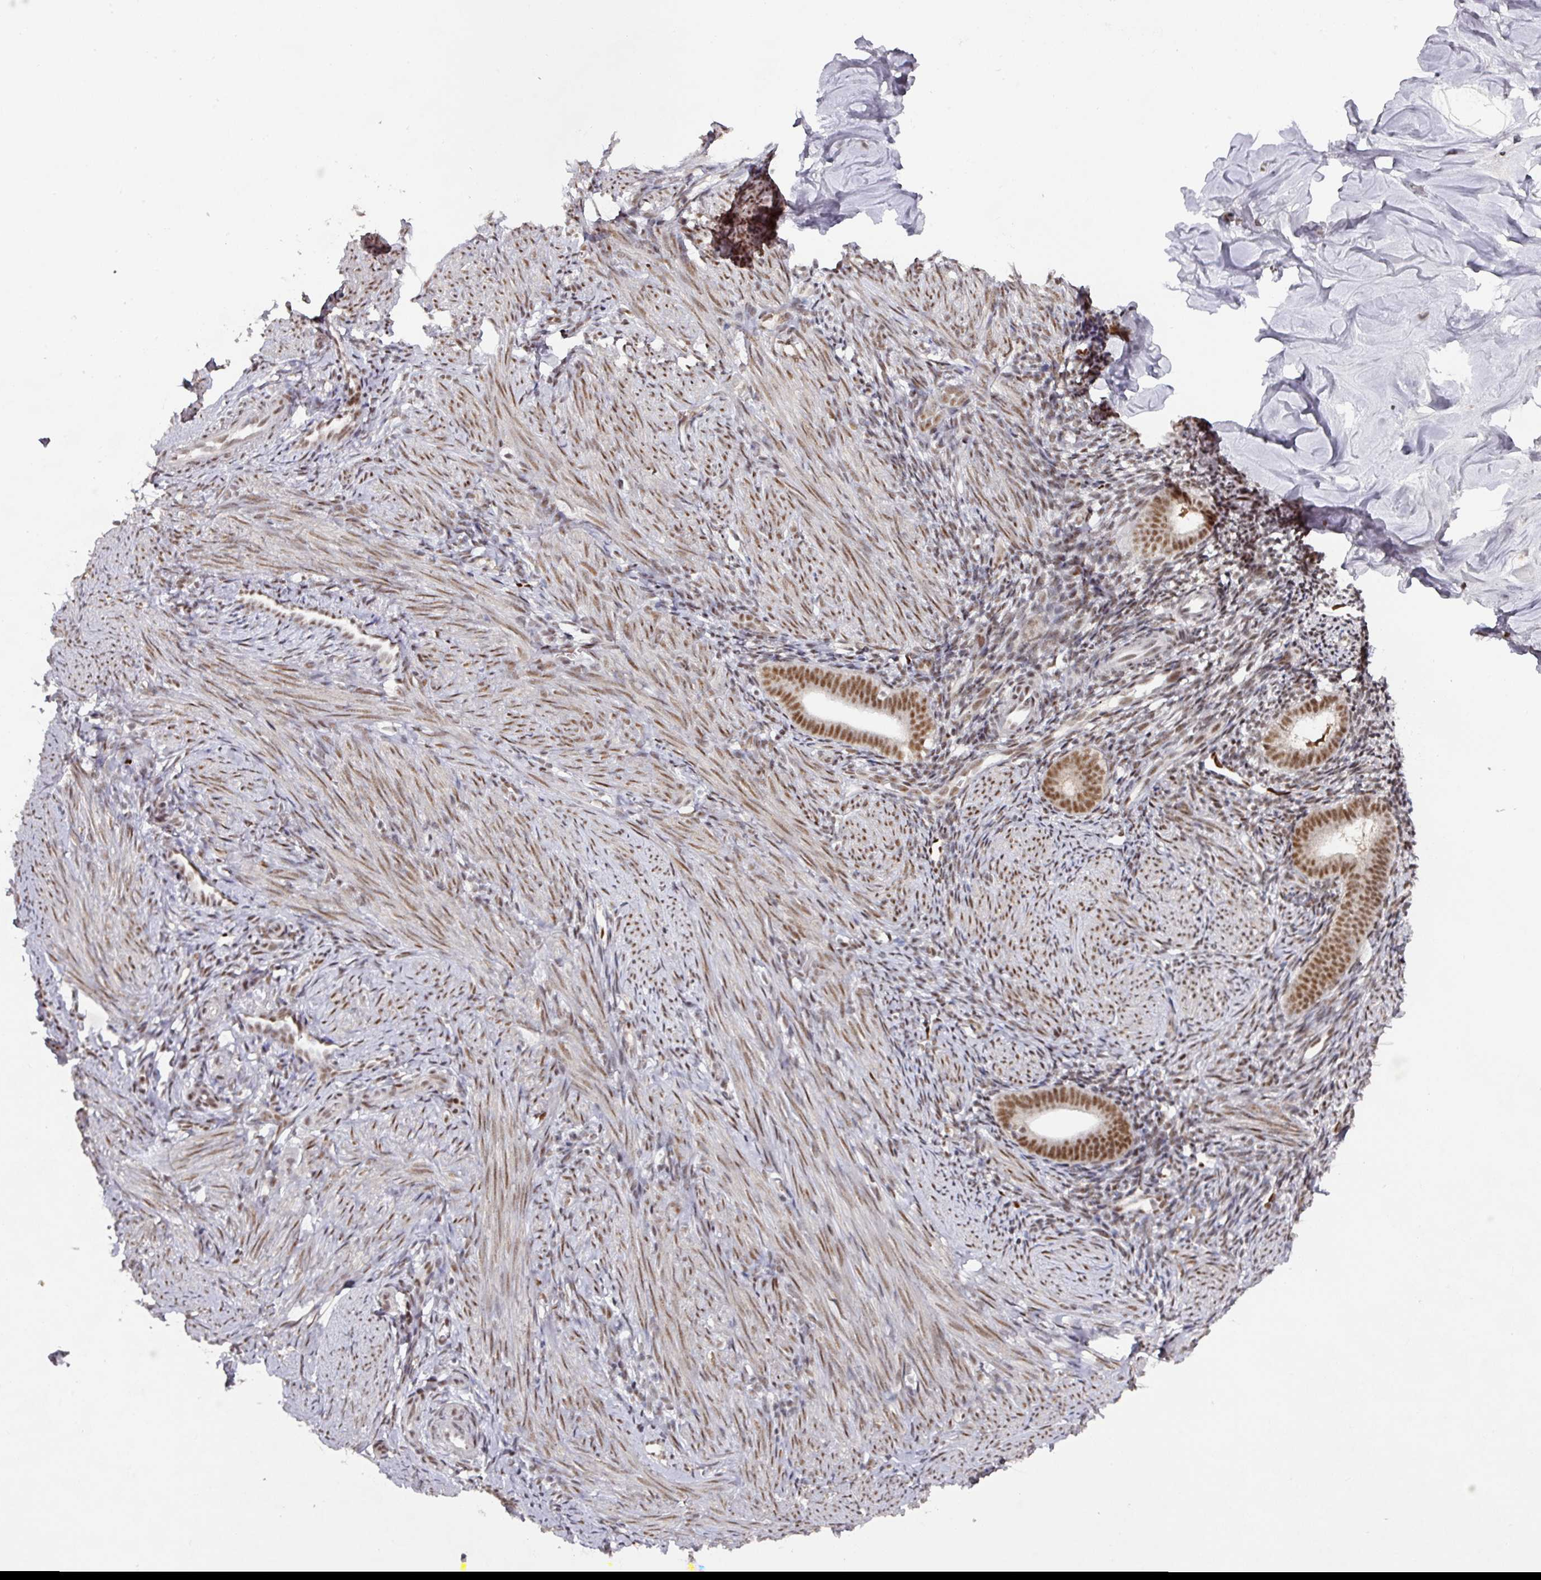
{"staining": {"intensity": "strong", "quantity": "25%-75%", "location": "nuclear"}, "tissue": "endometrium", "cell_type": "Cells in endometrial stroma", "image_type": "normal", "snomed": [{"axis": "morphology", "description": "Normal tissue, NOS"}, {"axis": "topography", "description": "Endometrium"}], "caption": "A high amount of strong nuclear expression is present in about 25%-75% of cells in endometrial stroma in benign endometrium.", "gene": "ENSG00000289690", "patient": {"sex": "female", "age": 39}}